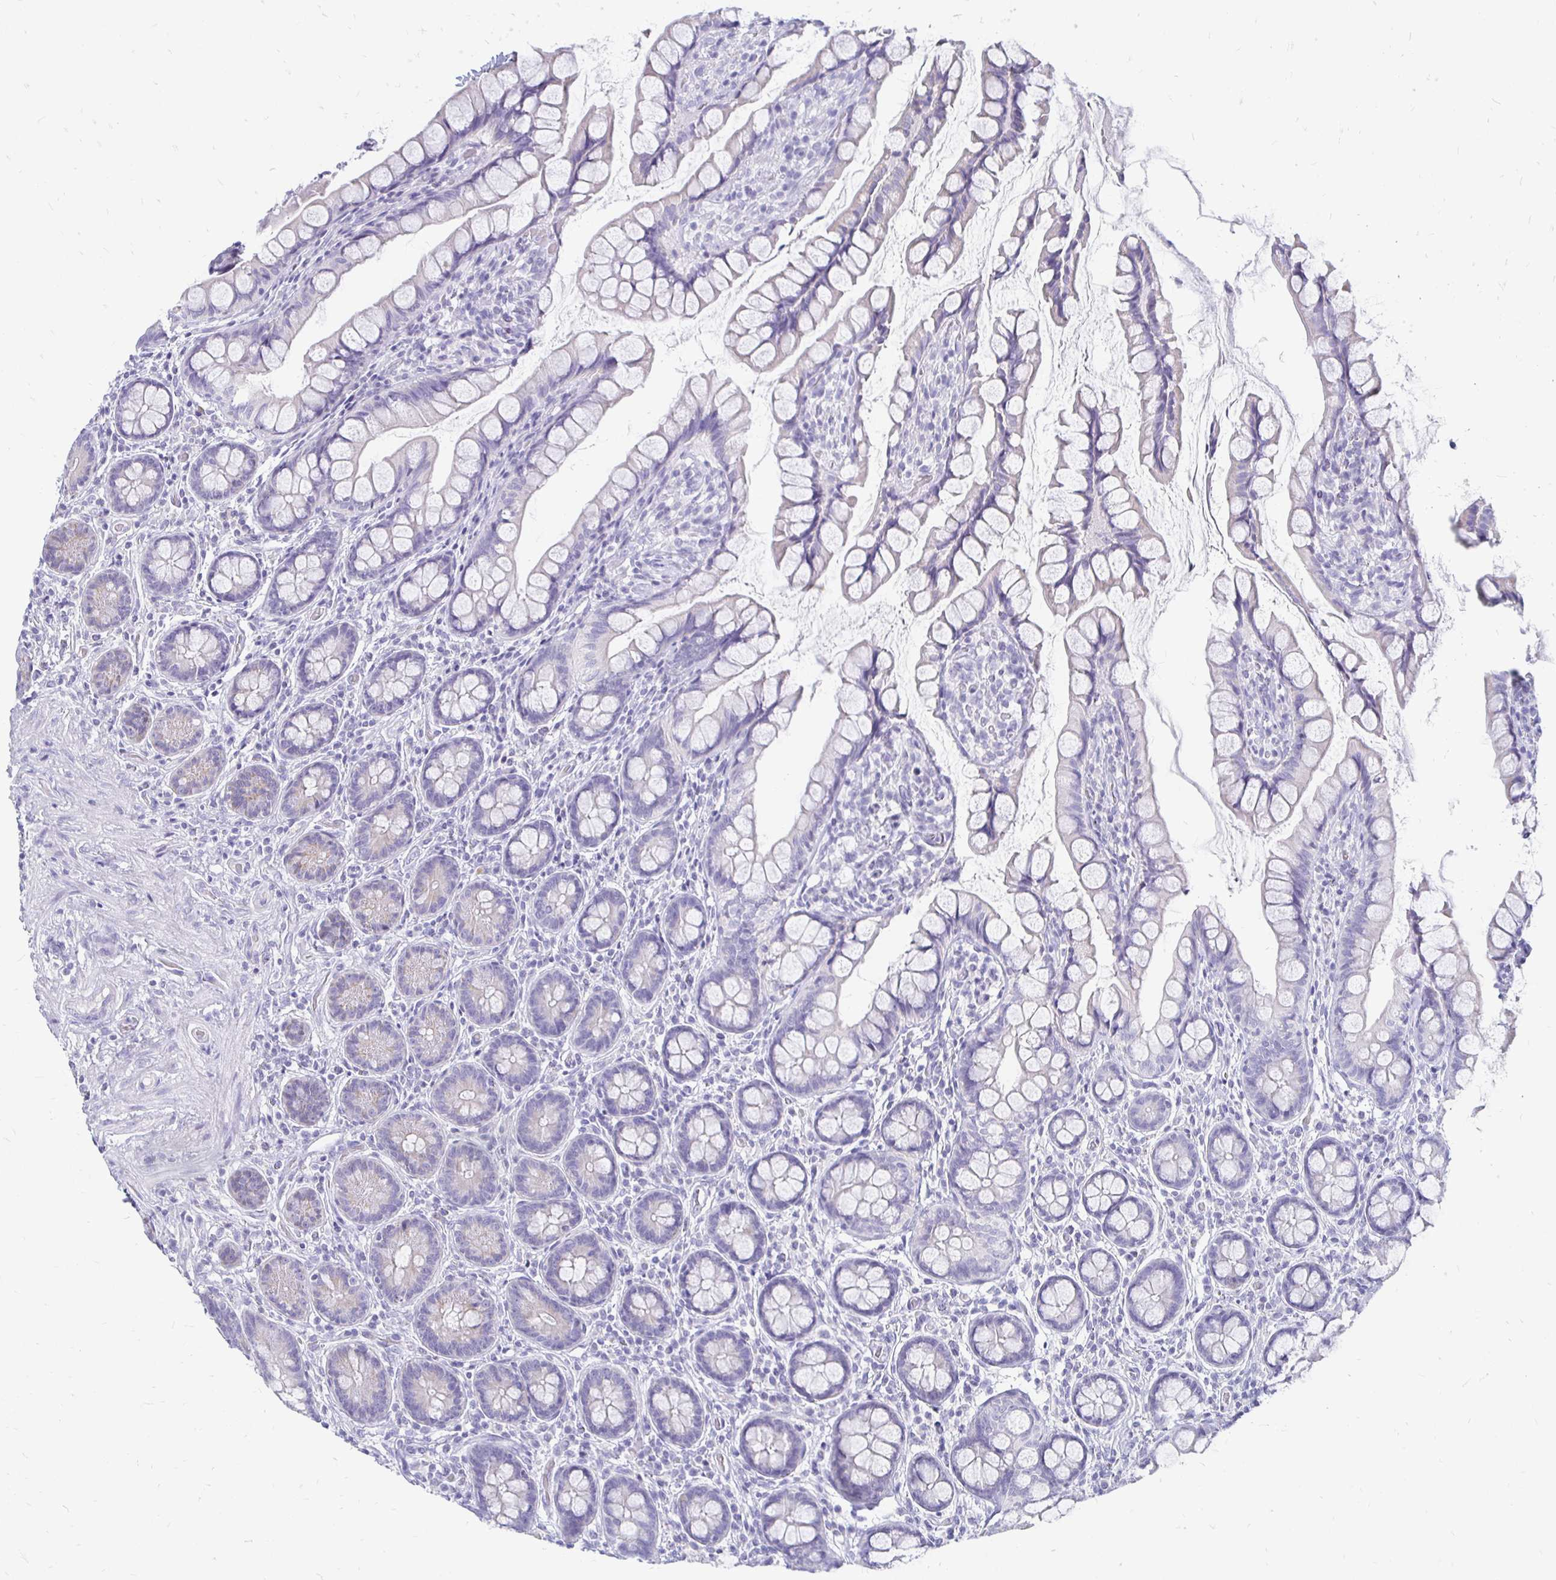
{"staining": {"intensity": "negative", "quantity": "none", "location": "none"}, "tissue": "small intestine", "cell_type": "Glandular cells", "image_type": "normal", "snomed": [{"axis": "morphology", "description": "Normal tissue, NOS"}, {"axis": "topography", "description": "Small intestine"}], "caption": "An image of human small intestine is negative for staining in glandular cells. Nuclei are stained in blue.", "gene": "PEG10", "patient": {"sex": "male", "age": 70}}